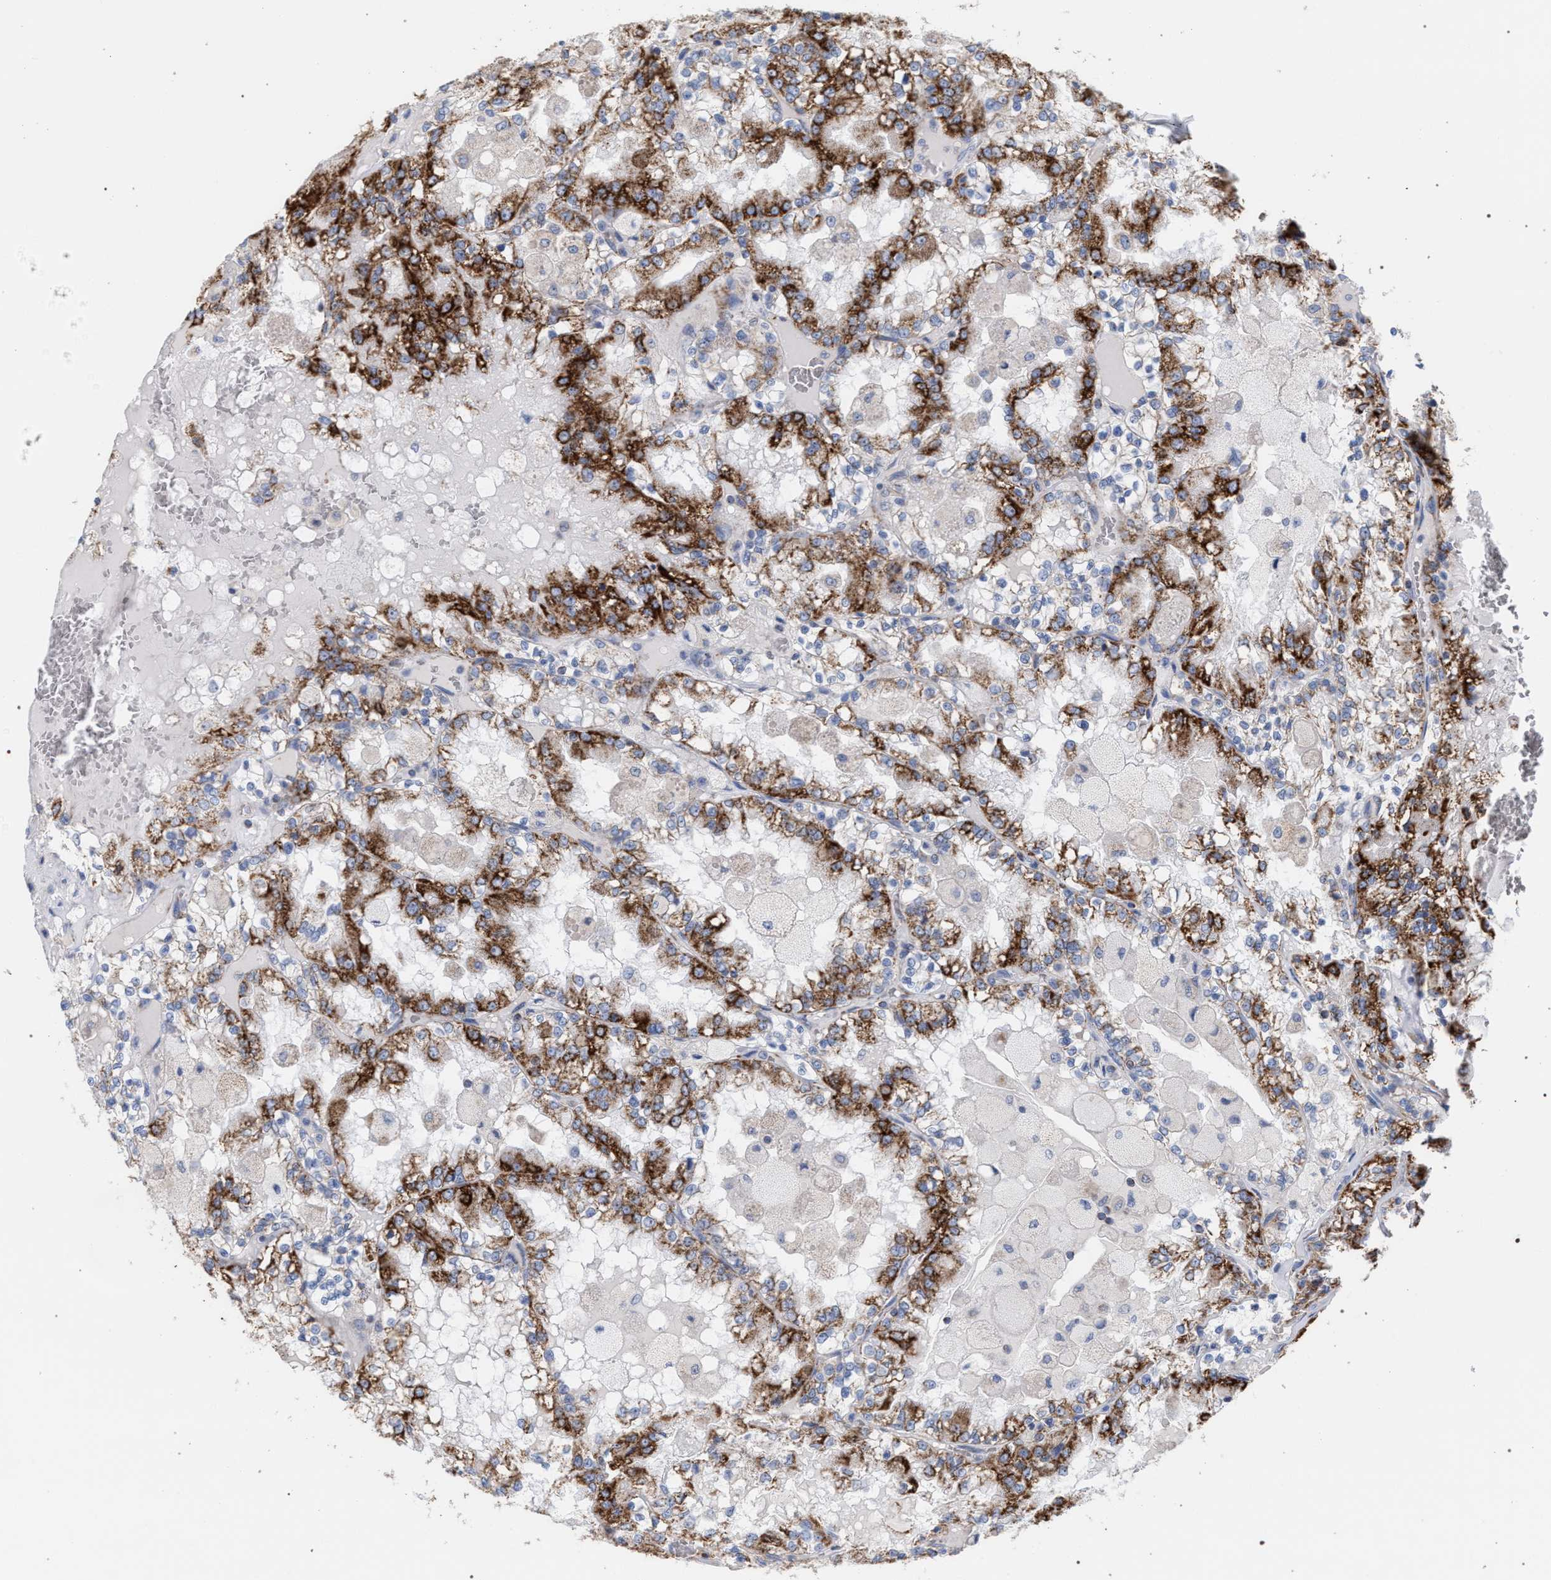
{"staining": {"intensity": "strong", "quantity": ">75%", "location": "cytoplasmic/membranous"}, "tissue": "renal cancer", "cell_type": "Tumor cells", "image_type": "cancer", "snomed": [{"axis": "morphology", "description": "Adenocarcinoma, NOS"}, {"axis": "topography", "description": "Kidney"}], "caption": "Renal adenocarcinoma stained with DAB immunohistochemistry (IHC) exhibits high levels of strong cytoplasmic/membranous staining in approximately >75% of tumor cells.", "gene": "ECI2", "patient": {"sex": "female", "age": 56}}